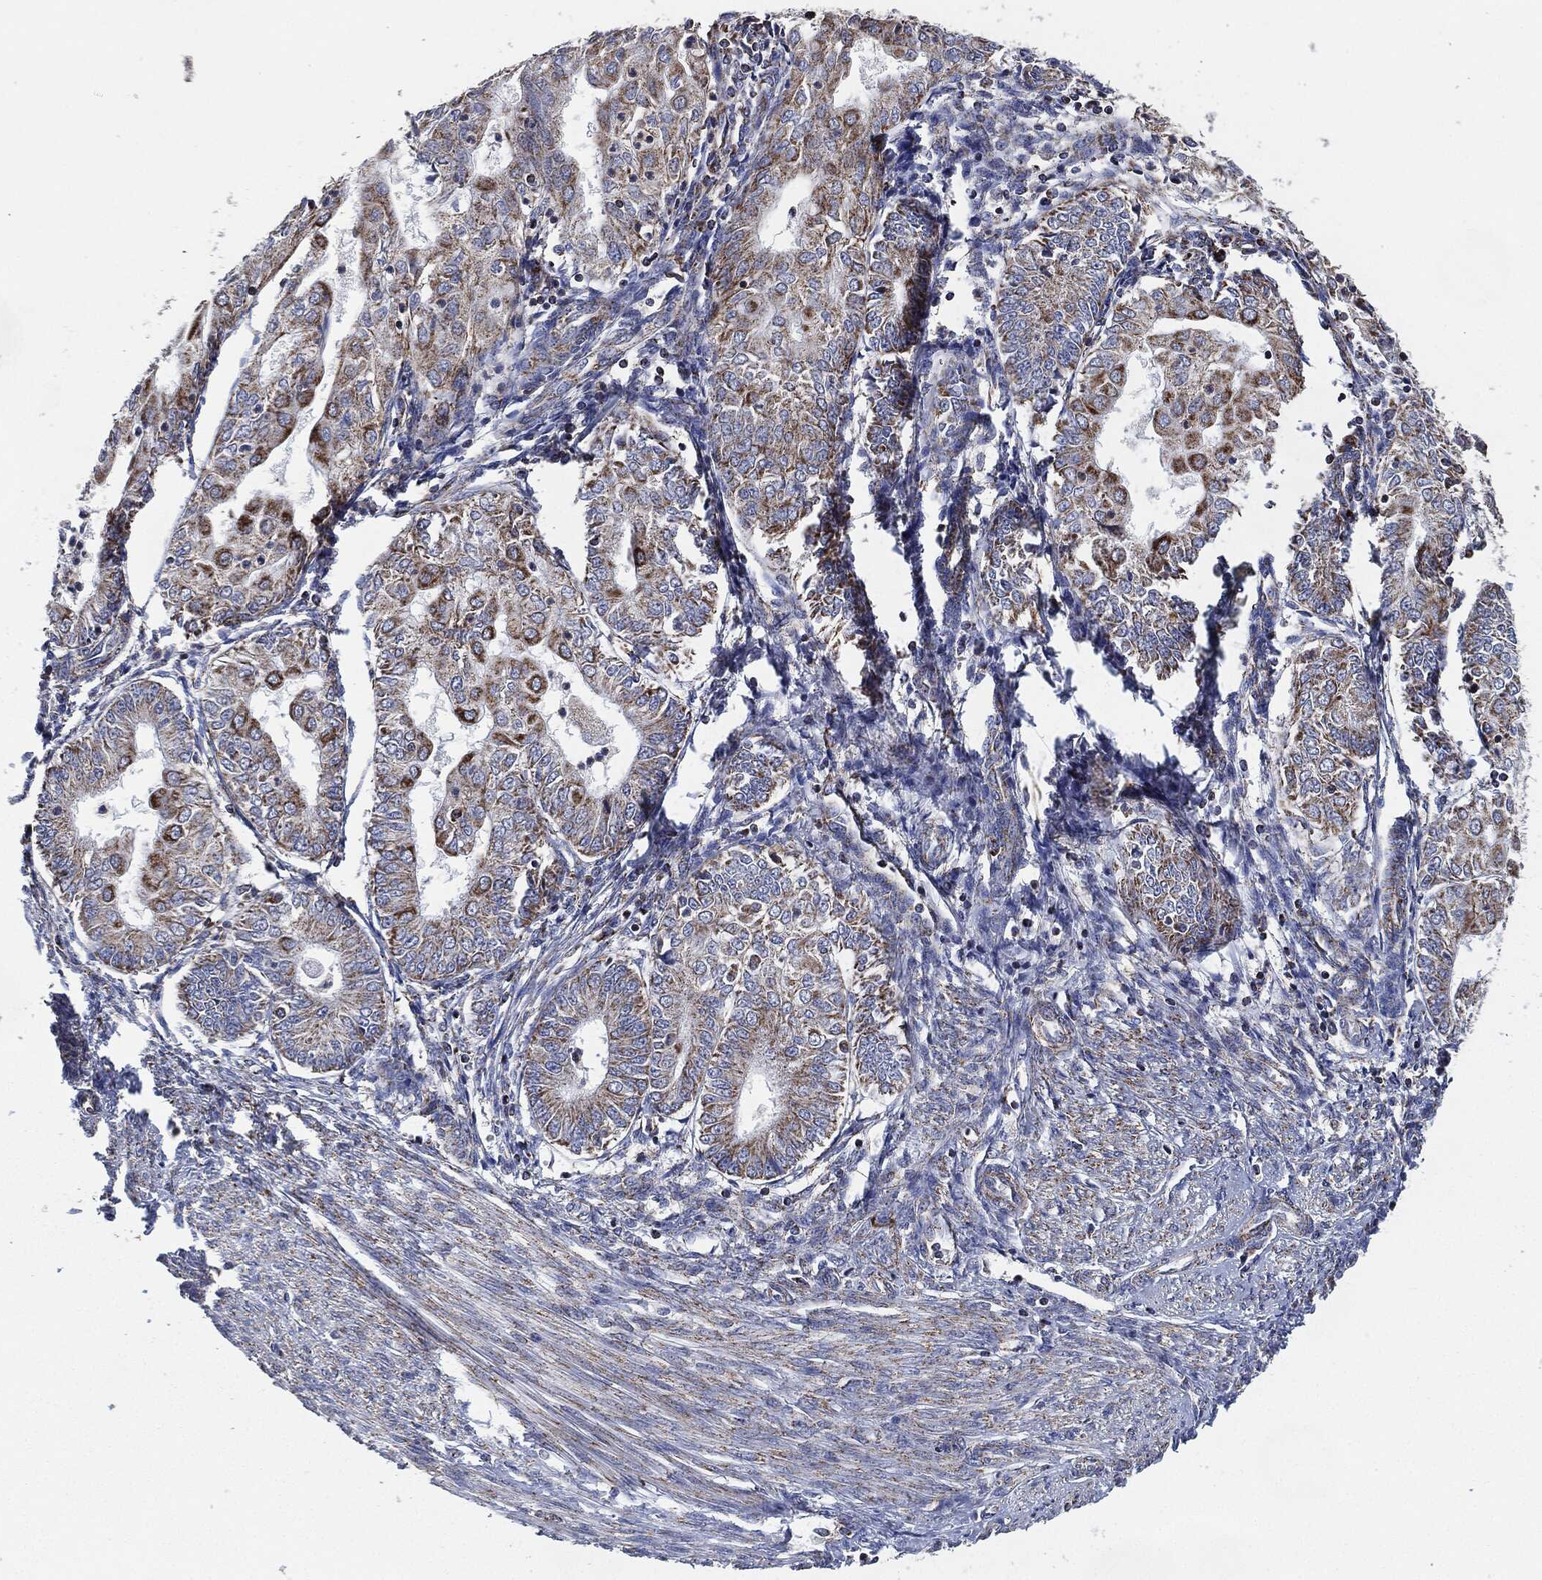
{"staining": {"intensity": "strong", "quantity": "25%-75%", "location": "cytoplasmic/membranous"}, "tissue": "endometrial cancer", "cell_type": "Tumor cells", "image_type": "cancer", "snomed": [{"axis": "morphology", "description": "Adenocarcinoma, NOS"}, {"axis": "topography", "description": "Endometrium"}], "caption": "Immunohistochemical staining of human endometrial cancer (adenocarcinoma) demonstrates high levels of strong cytoplasmic/membranous staining in approximately 25%-75% of tumor cells. The protein of interest is stained brown, and the nuclei are stained in blue (DAB (3,3'-diaminobenzidine) IHC with brightfield microscopy, high magnification).", "gene": "NDUFV2", "patient": {"sex": "female", "age": 68}}